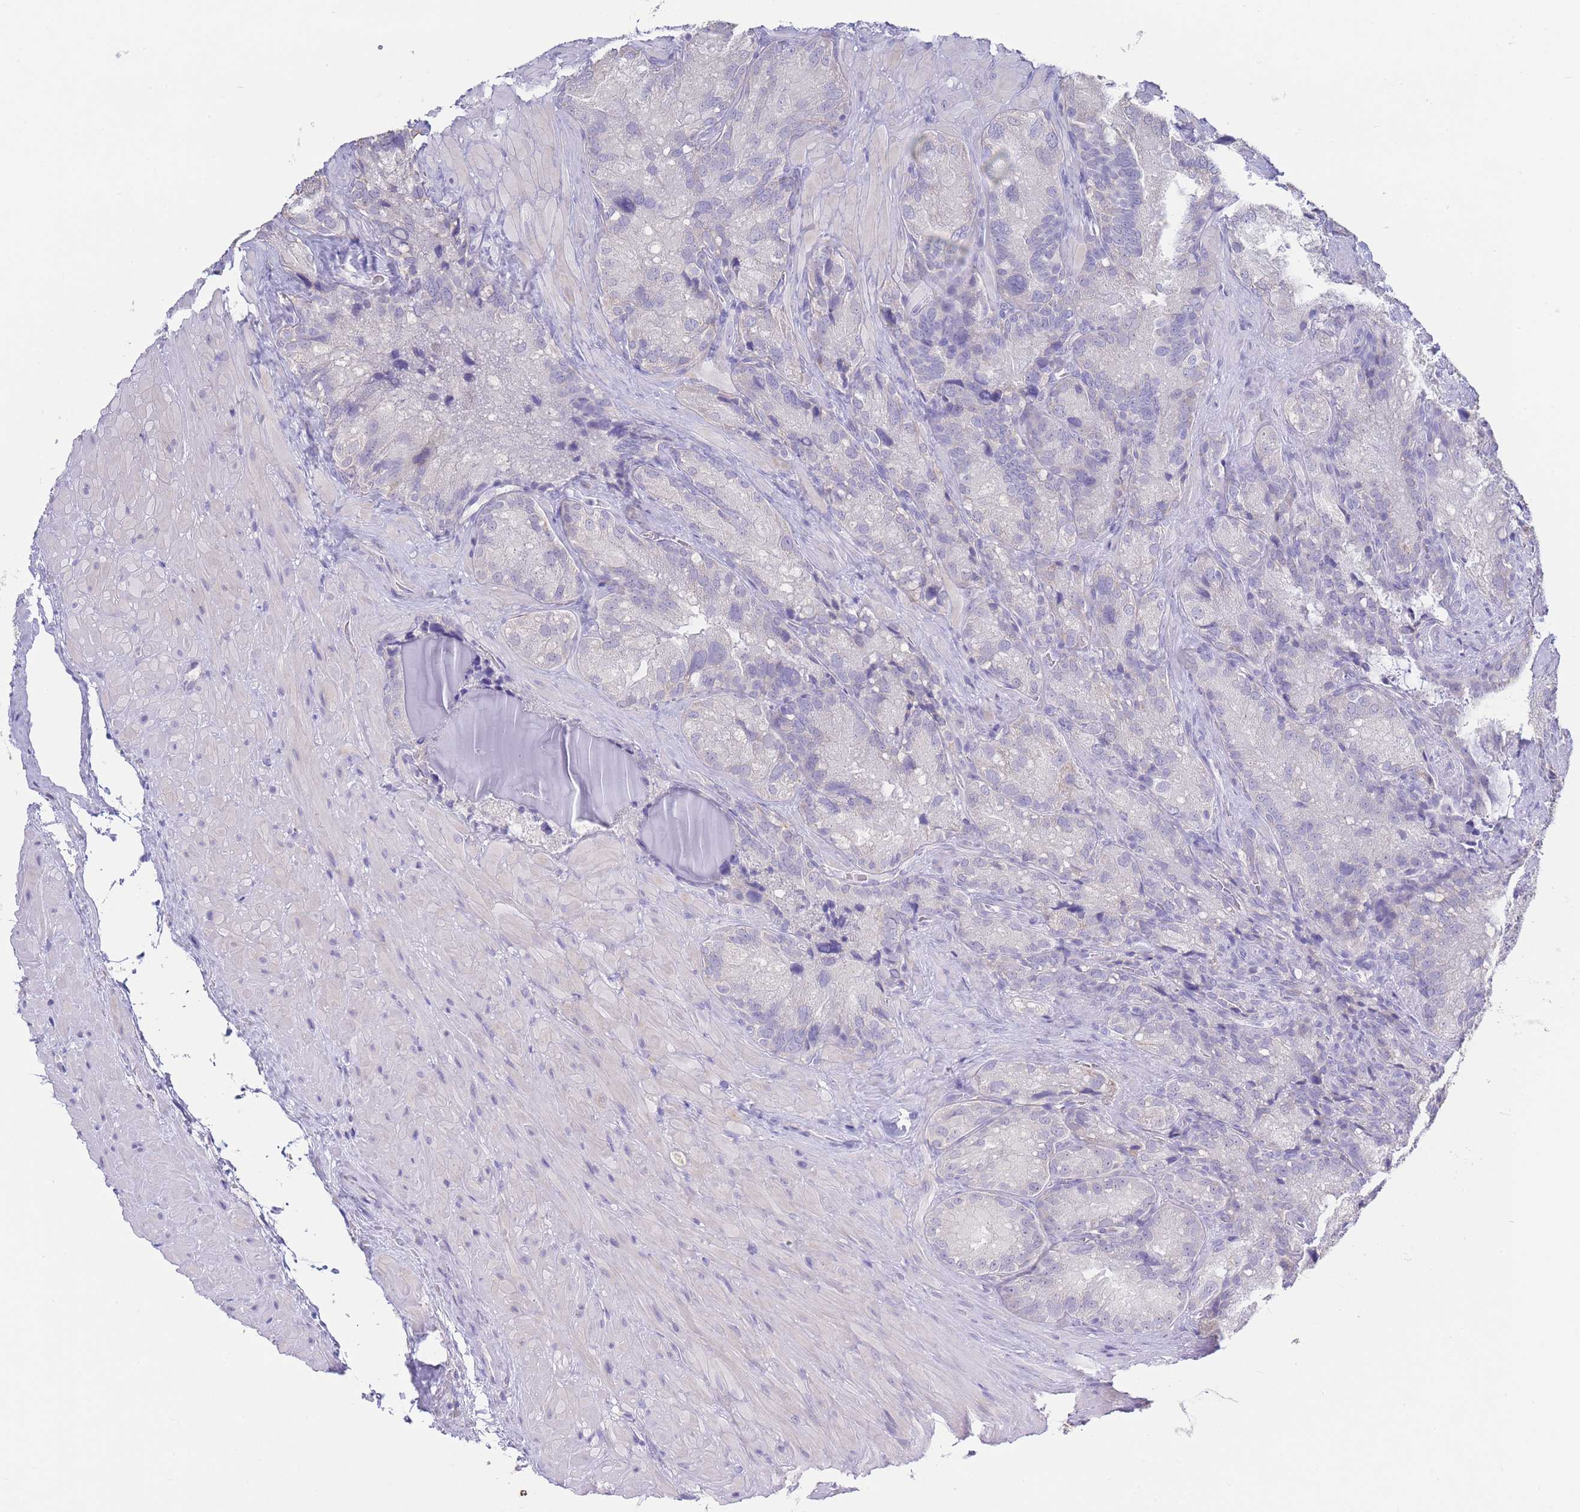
{"staining": {"intensity": "negative", "quantity": "none", "location": "none"}, "tissue": "seminal vesicle", "cell_type": "Glandular cells", "image_type": "normal", "snomed": [{"axis": "morphology", "description": "Normal tissue, NOS"}, {"axis": "topography", "description": "Seminal veicle"}], "caption": "Immunohistochemistry histopathology image of unremarkable seminal vesicle: human seminal vesicle stained with DAB reveals no significant protein positivity in glandular cells.", "gene": "CD37", "patient": {"sex": "male", "age": 62}}